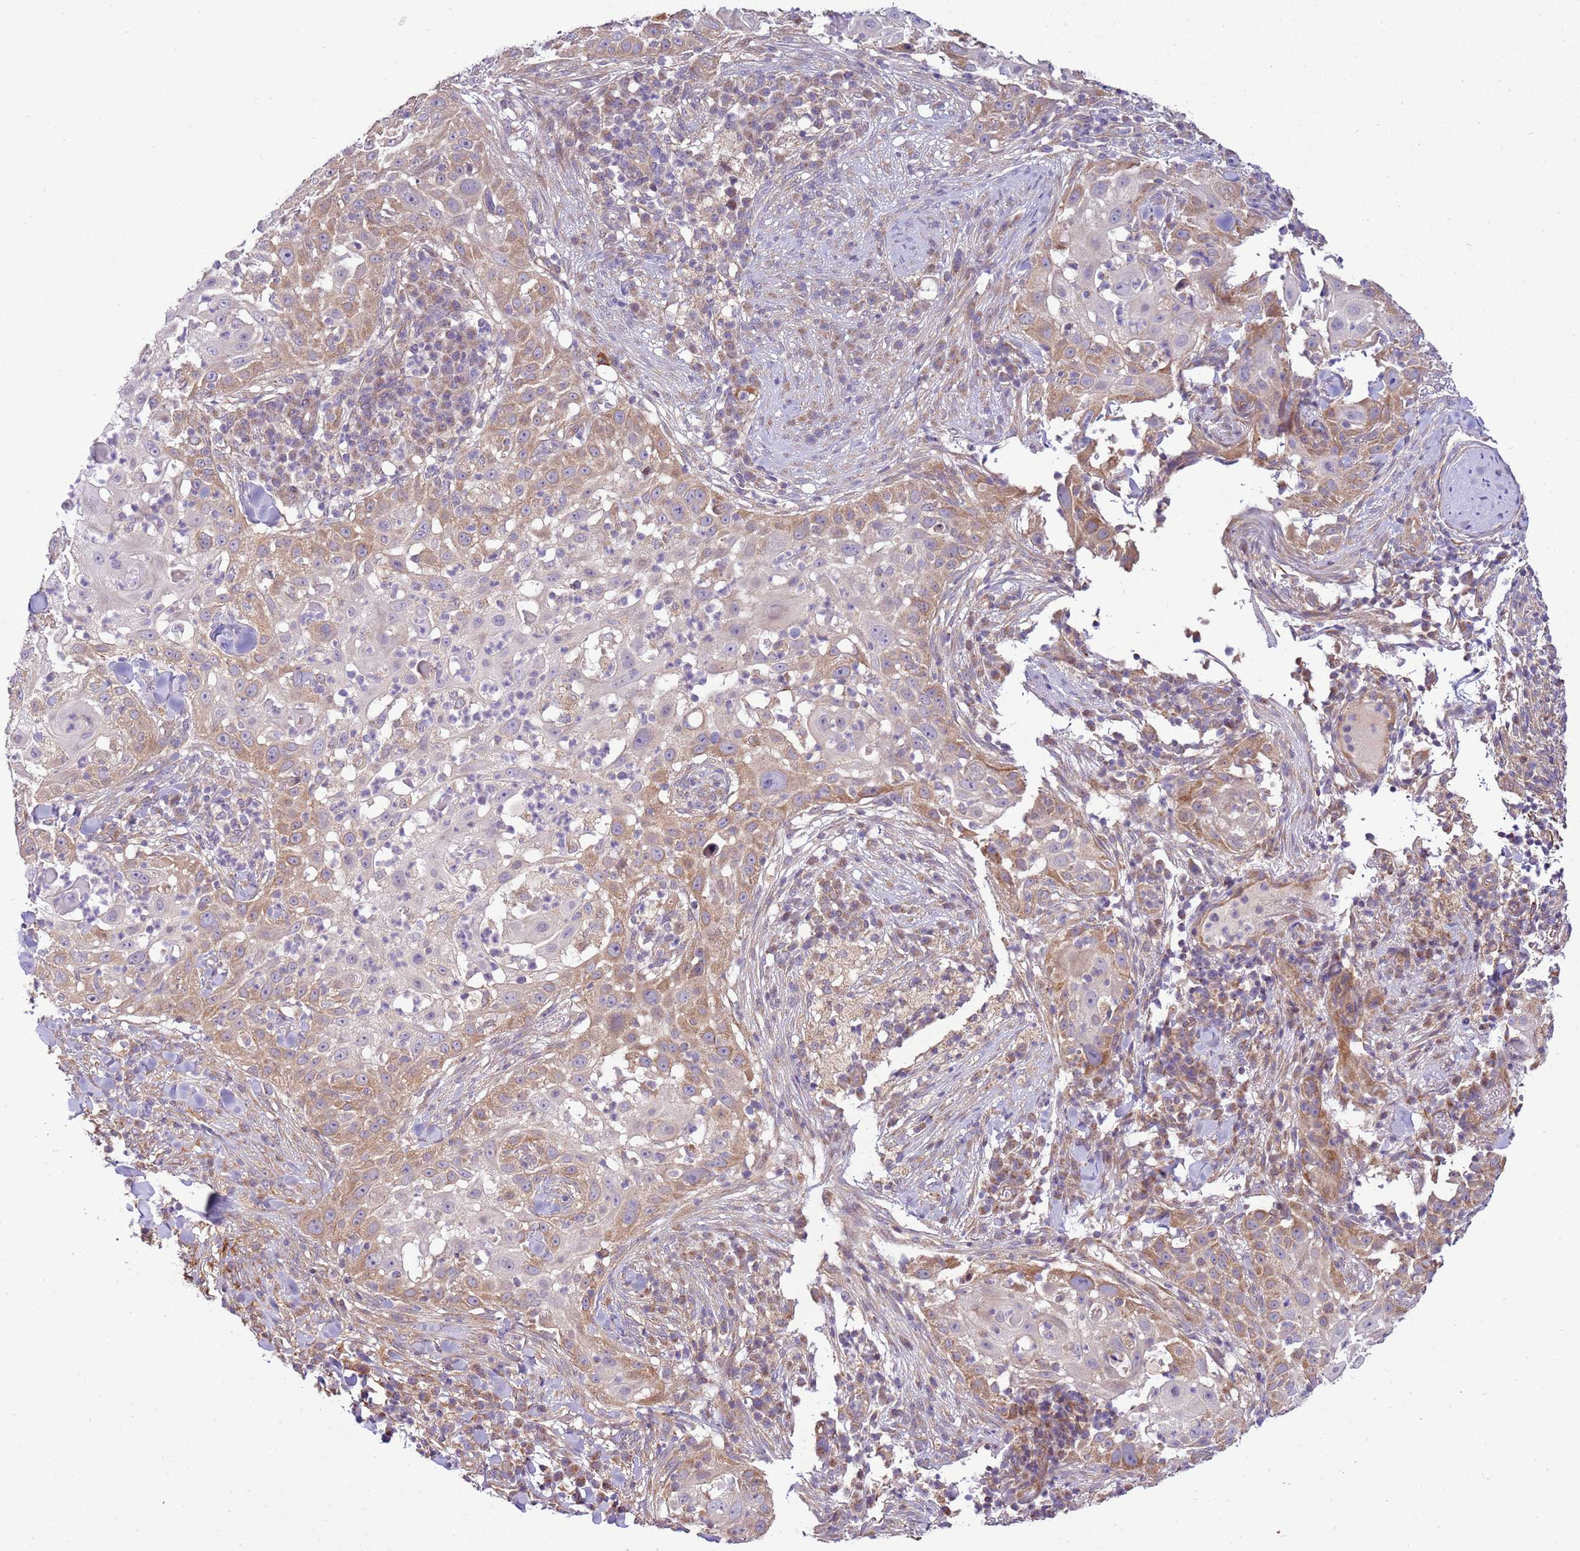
{"staining": {"intensity": "moderate", "quantity": "<25%", "location": "cytoplasmic/membranous"}, "tissue": "skin cancer", "cell_type": "Tumor cells", "image_type": "cancer", "snomed": [{"axis": "morphology", "description": "Squamous cell carcinoma, NOS"}, {"axis": "topography", "description": "Skin"}], "caption": "An image of human squamous cell carcinoma (skin) stained for a protein exhibits moderate cytoplasmic/membranous brown staining in tumor cells.", "gene": "SCARA3", "patient": {"sex": "female", "age": 44}}